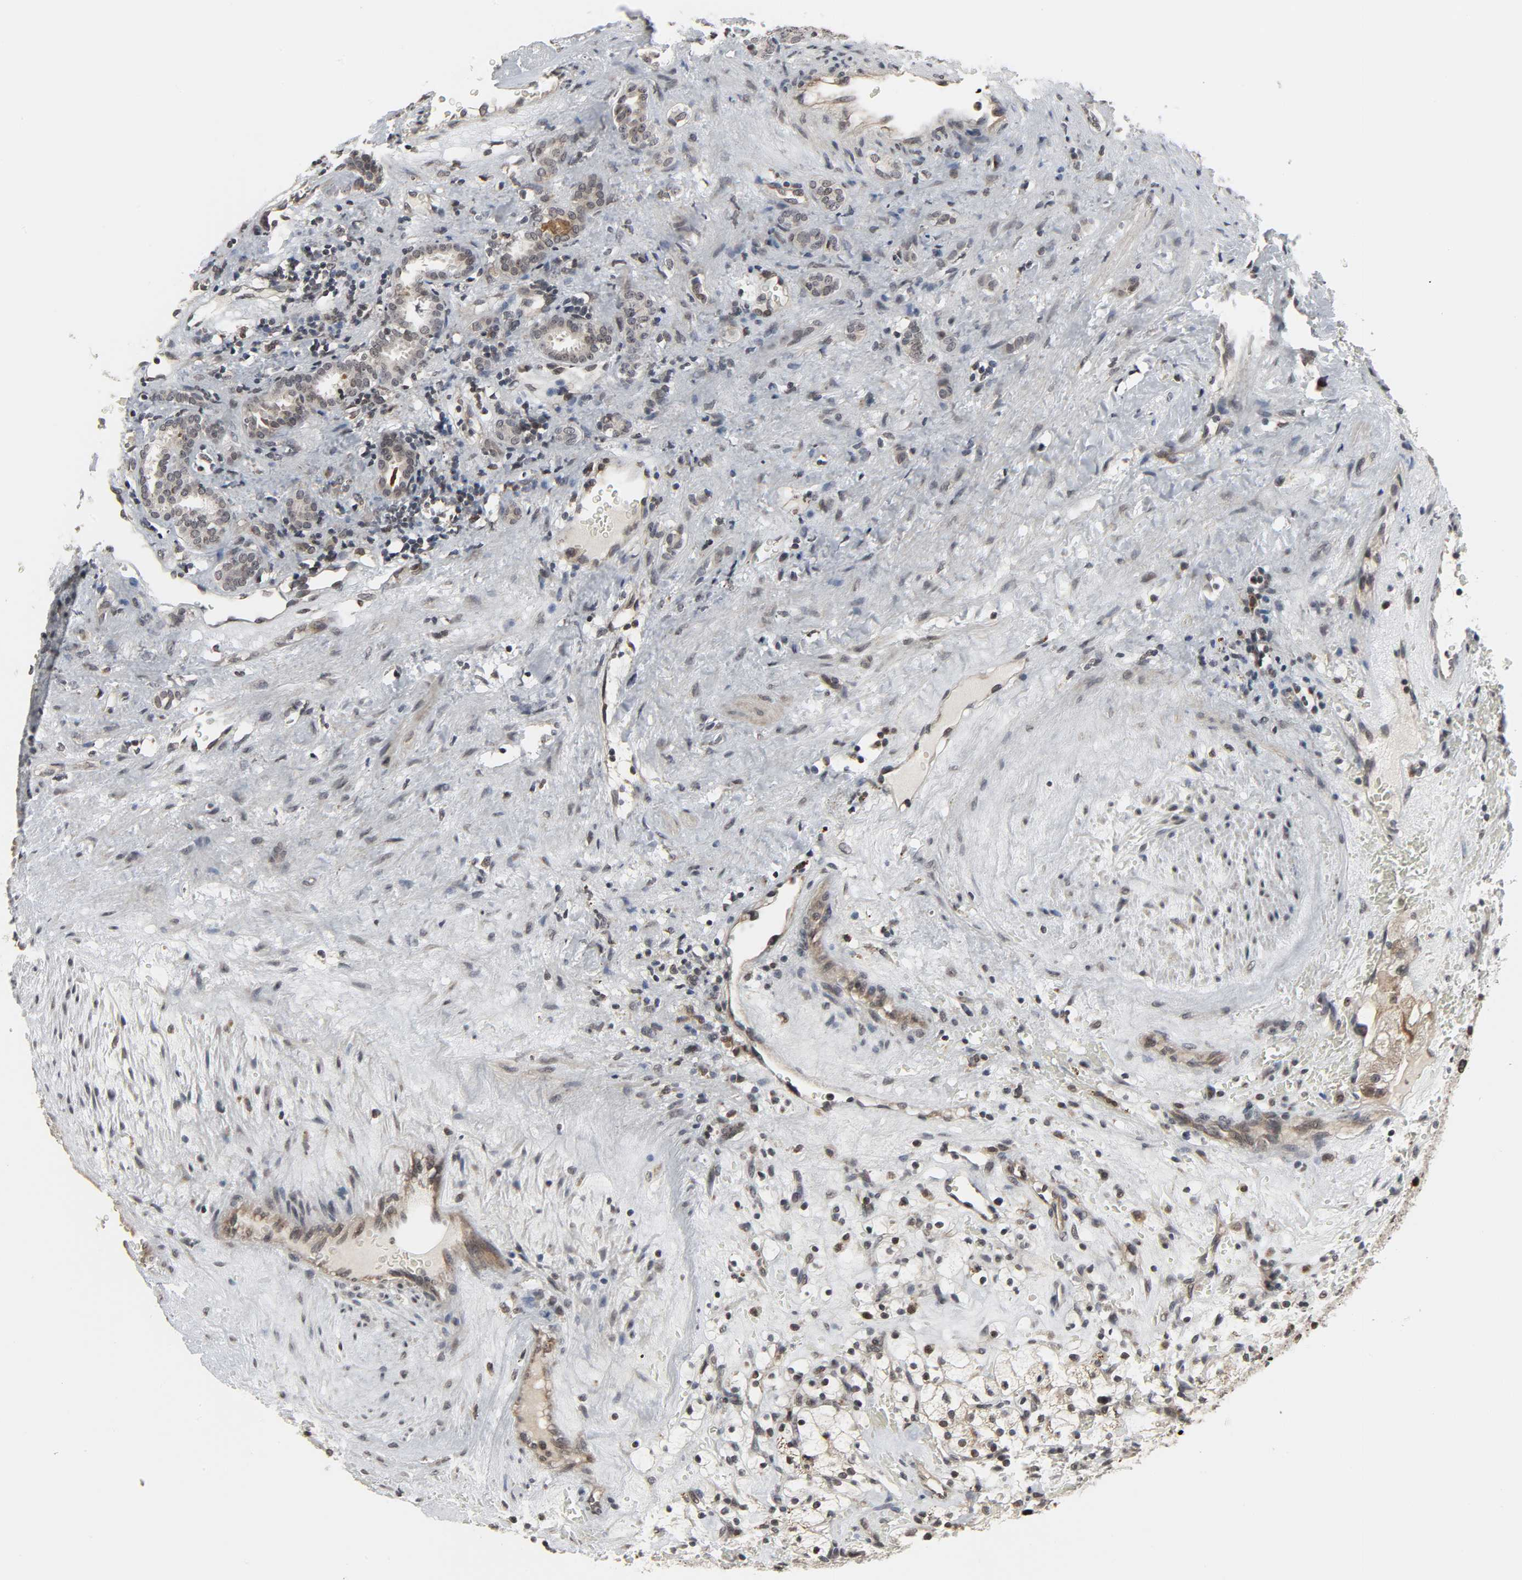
{"staining": {"intensity": "negative", "quantity": "none", "location": "none"}, "tissue": "renal cancer", "cell_type": "Tumor cells", "image_type": "cancer", "snomed": [{"axis": "morphology", "description": "Adenocarcinoma, NOS"}, {"axis": "topography", "description": "Kidney"}], "caption": "A photomicrograph of human renal cancer is negative for staining in tumor cells.", "gene": "XRCC1", "patient": {"sex": "female", "age": 83}}